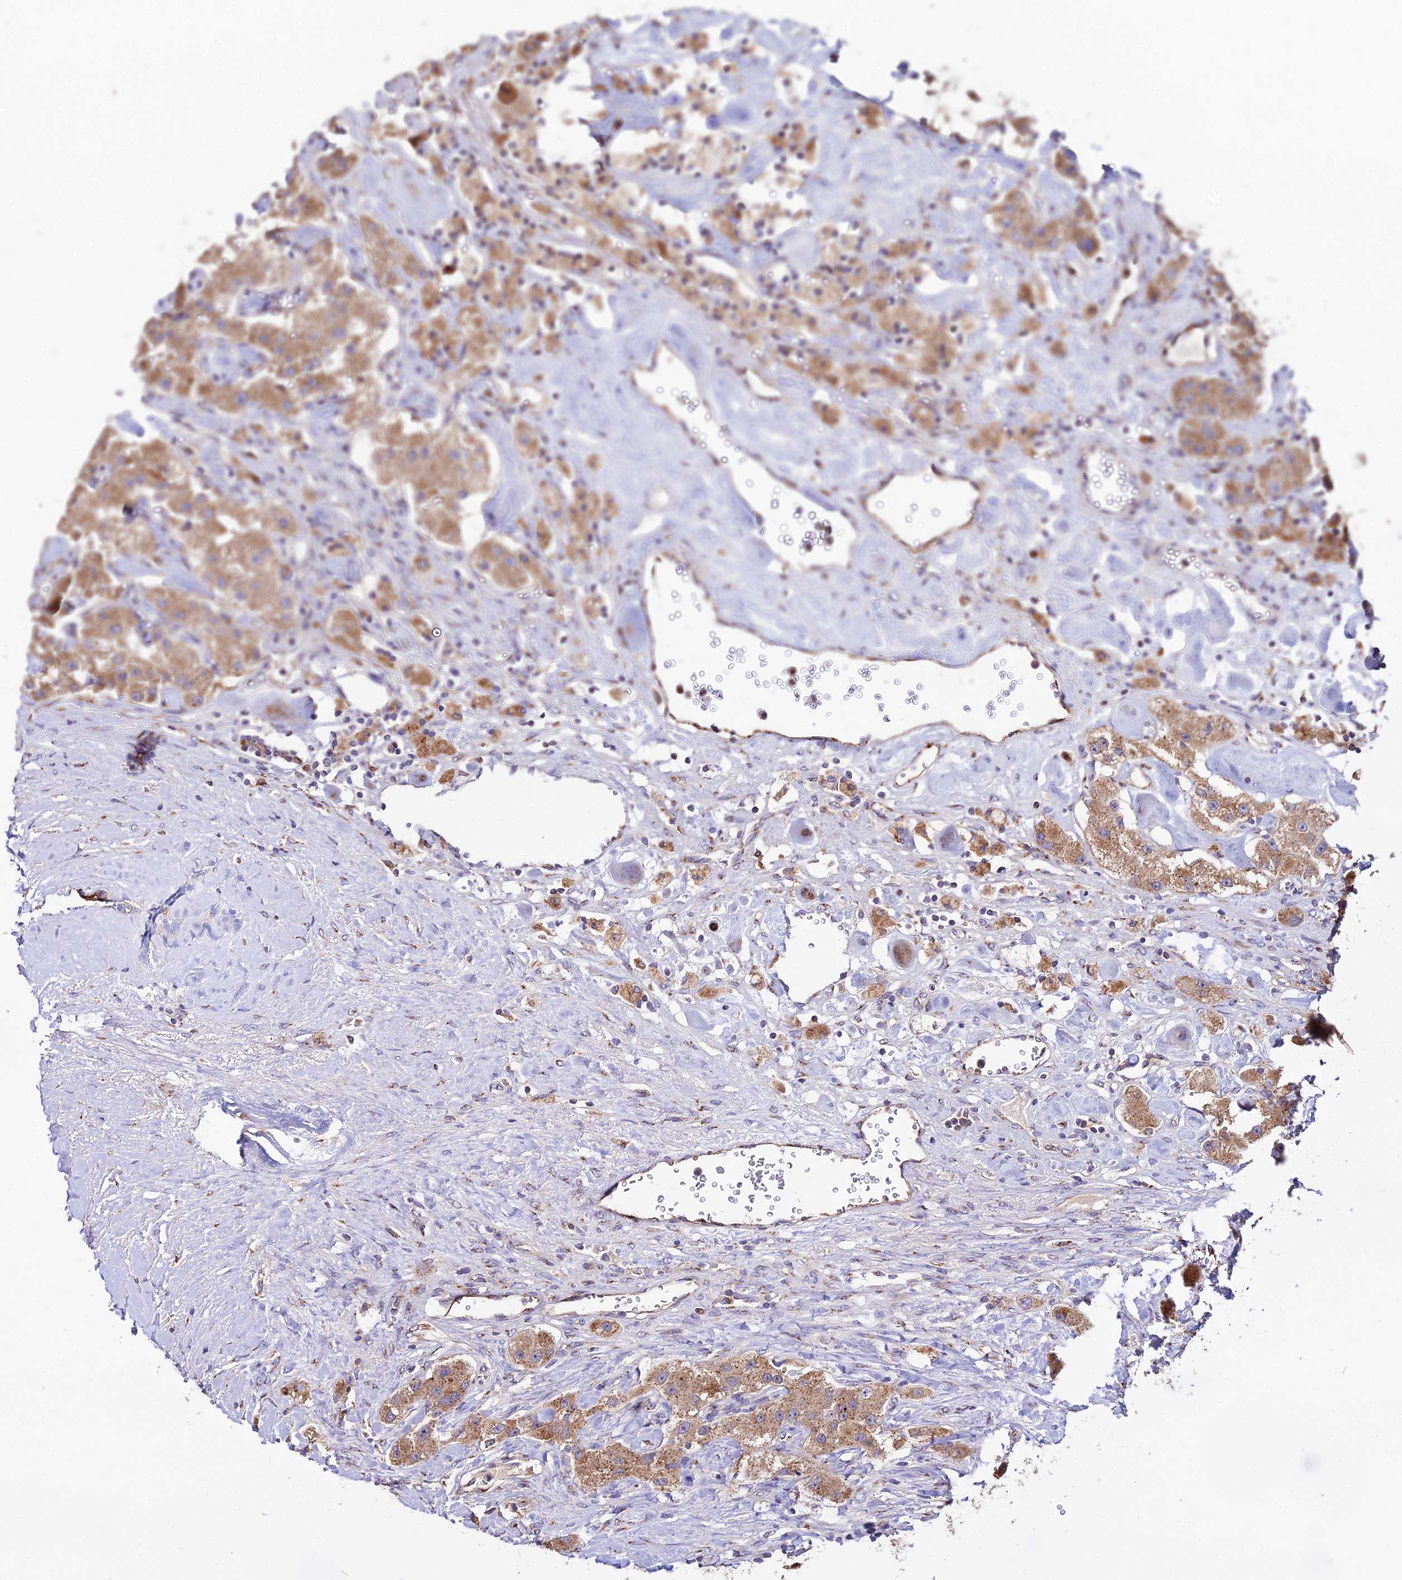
{"staining": {"intensity": "moderate", "quantity": ">75%", "location": "cytoplasmic/membranous"}, "tissue": "carcinoid", "cell_type": "Tumor cells", "image_type": "cancer", "snomed": [{"axis": "morphology", "description": "Carcinoid, malignant, NOS"}, {"axis": "topography", "description": "Pancreas"}], "caption": "A brown stain shows moderate cytoplasmic/membranous expression of a protein in malignant carcinoid tumor cells. Nuclei are stained in blue.", "gene": "PEX19", "patient": {"sex": "male", "age": 41}}